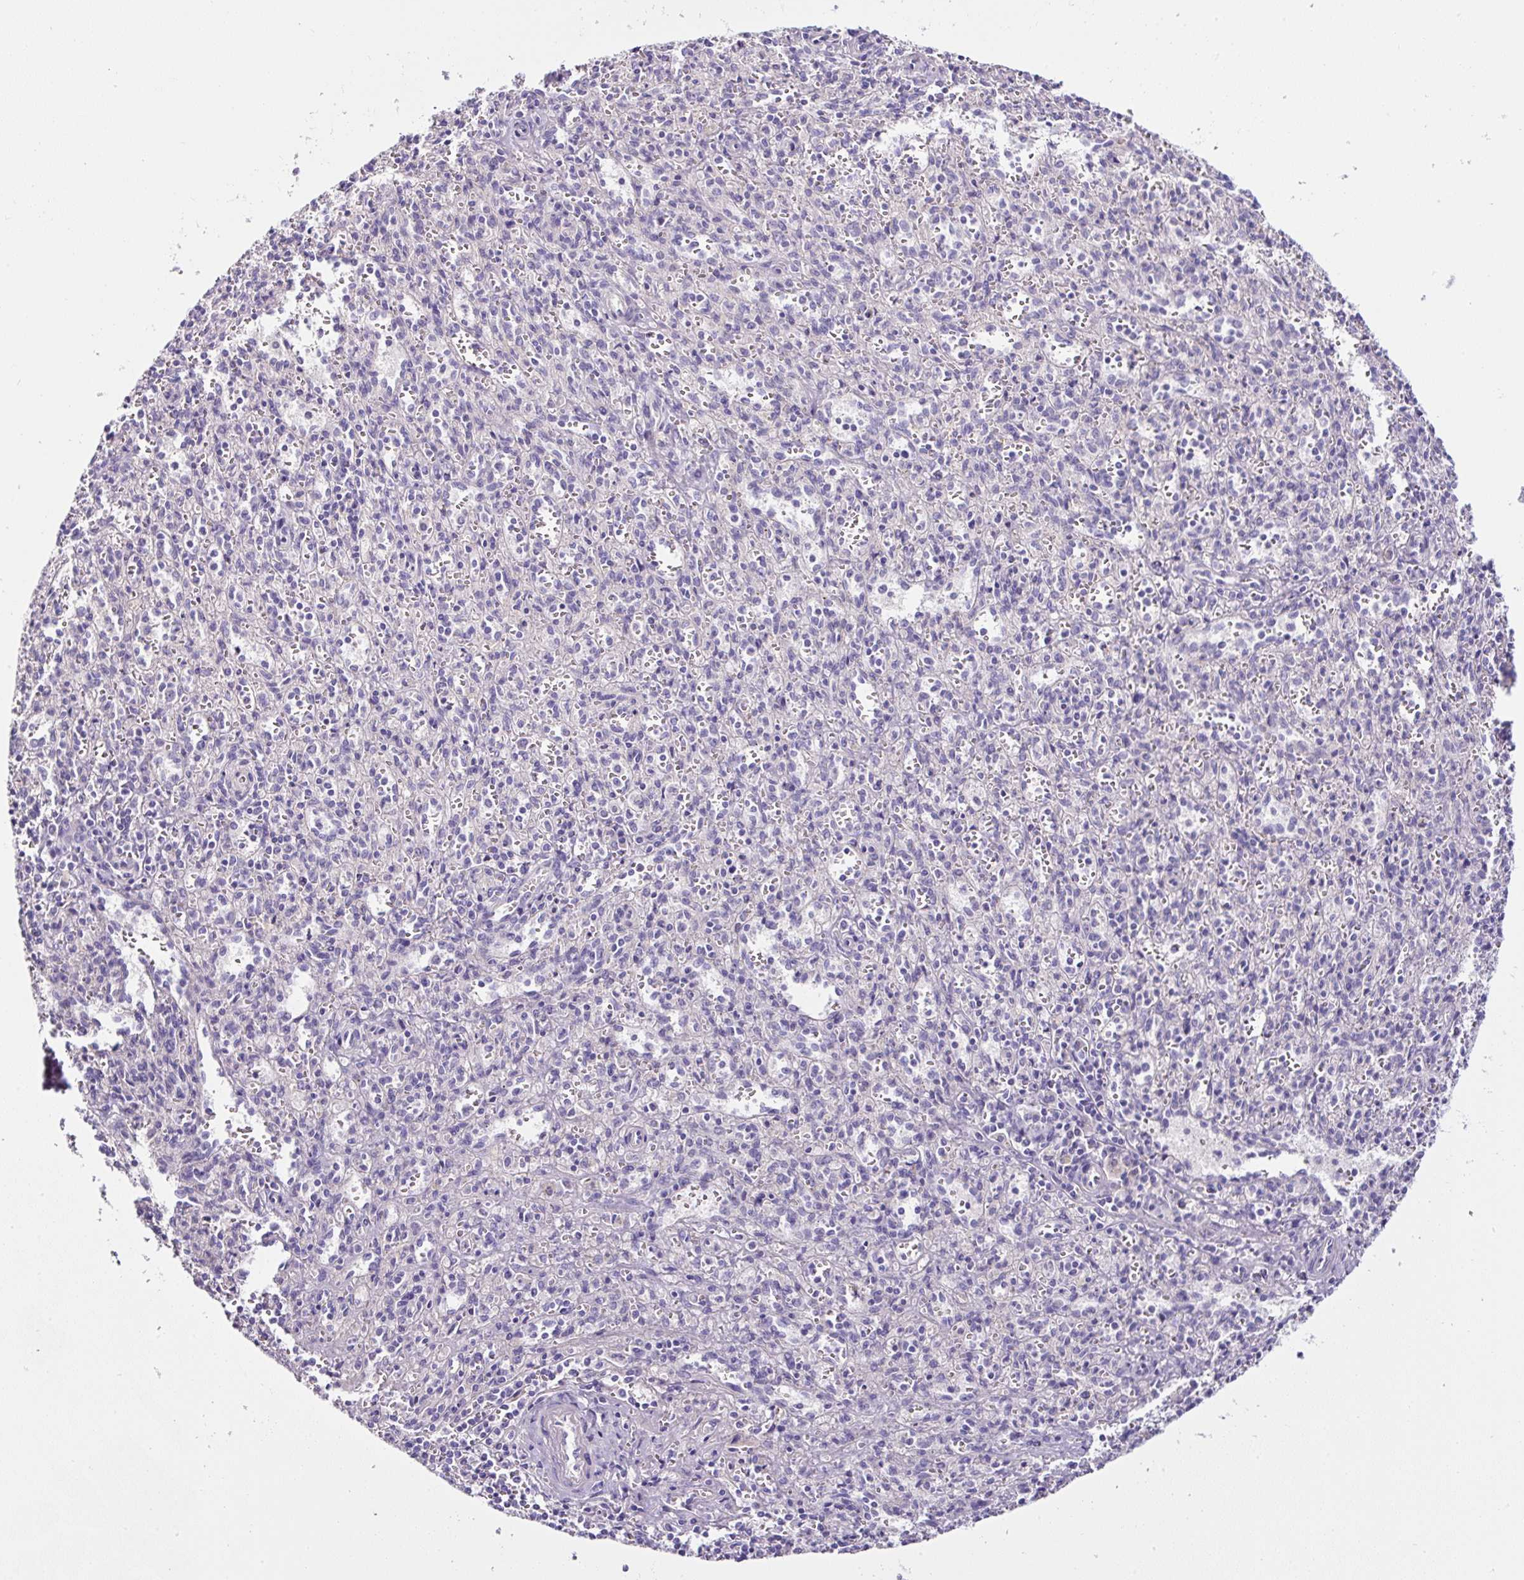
{"staining": {"intensity": "negative", "quantity": "none", "location": "none"}, "tissue": "spleen", "cell_type": "Cells in red pulp", "image_type": "normal", "snomed": [{"axis": "morphology", "description": "Normal tissue, NOS"}, {"axis": "topography", "description": "Spleen"}], "caption": "Immunohistochemistry of benign human spleen demonstrates no expression in cells in red pulp. The staining was performed using DAB (3,3'-diaminobenzidine) to visualize the protein expression in brown, while the nuclei were stained in blue with hematoxylin (Magnification: 20x).", "gene": "OR14A2", "patient": {"sex": "female", "age": 26}}